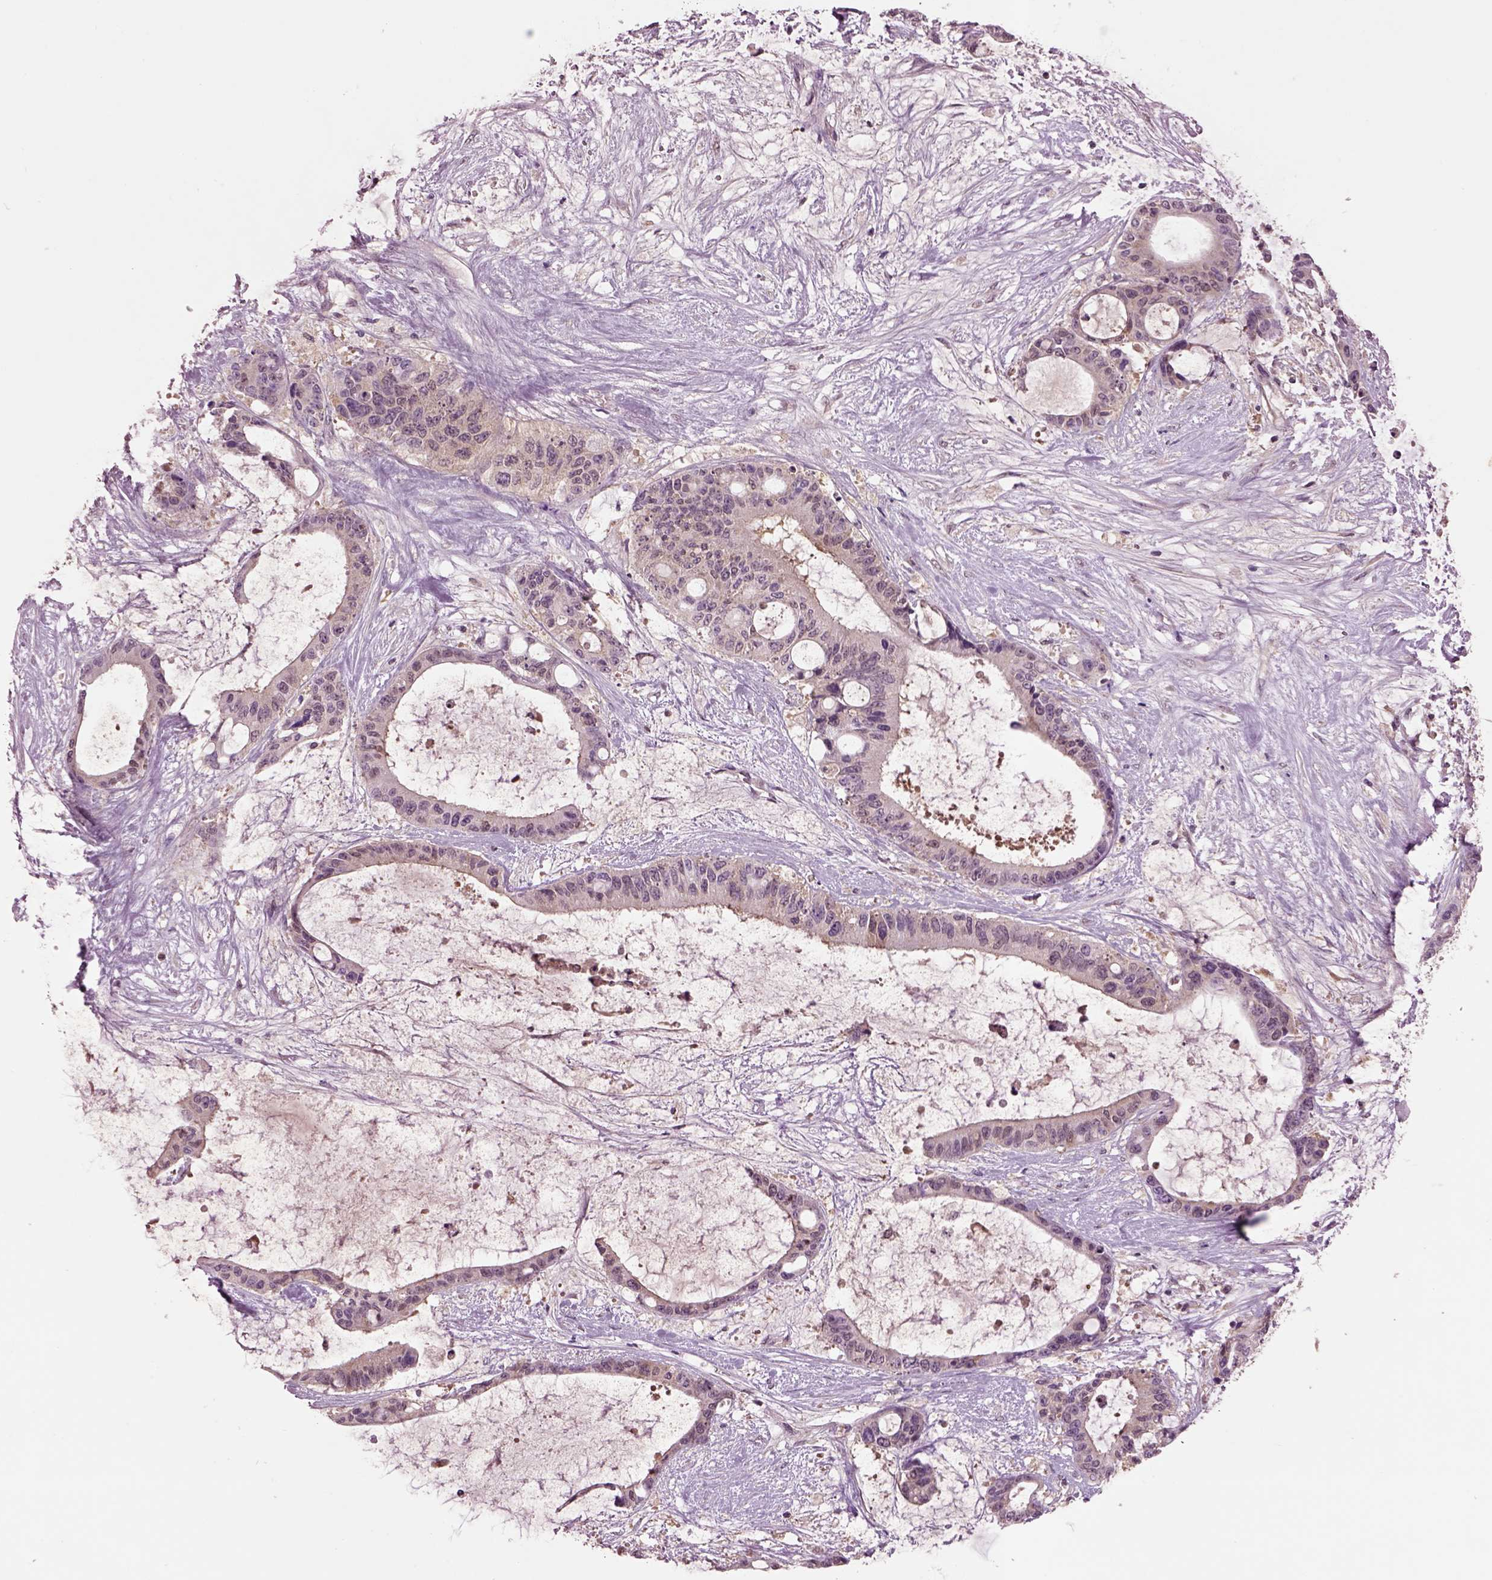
{"staining": {"intensity": "negative", "quantity": "none", "location": "none"}, "tissue": "liver cancer", "cell_type": "Tumor cells", "image_type": "cancer", "snomed": [{"axis": "morphology", "description": "Normal tissue, NOS"}, {"axis": "morphology", "description": "Cholangiocarcinoma"}, {"axis": "topography", "description": "Liver"}, {"axis": "topography", "description": "Peripheral nerve tissue"}], "caption": "This image is of cholangiocarcinoma (liver) stained with immunohistochemistry (IHC) to label a protein in brown with the nuclei are counter-stained blue. There is no staining in tumor cells. (Immunohistochemistry (ihc), brightfield microscopy, high magnification).", "gene": "MDP1", "patient": {"sex": "female", "age": 73}}